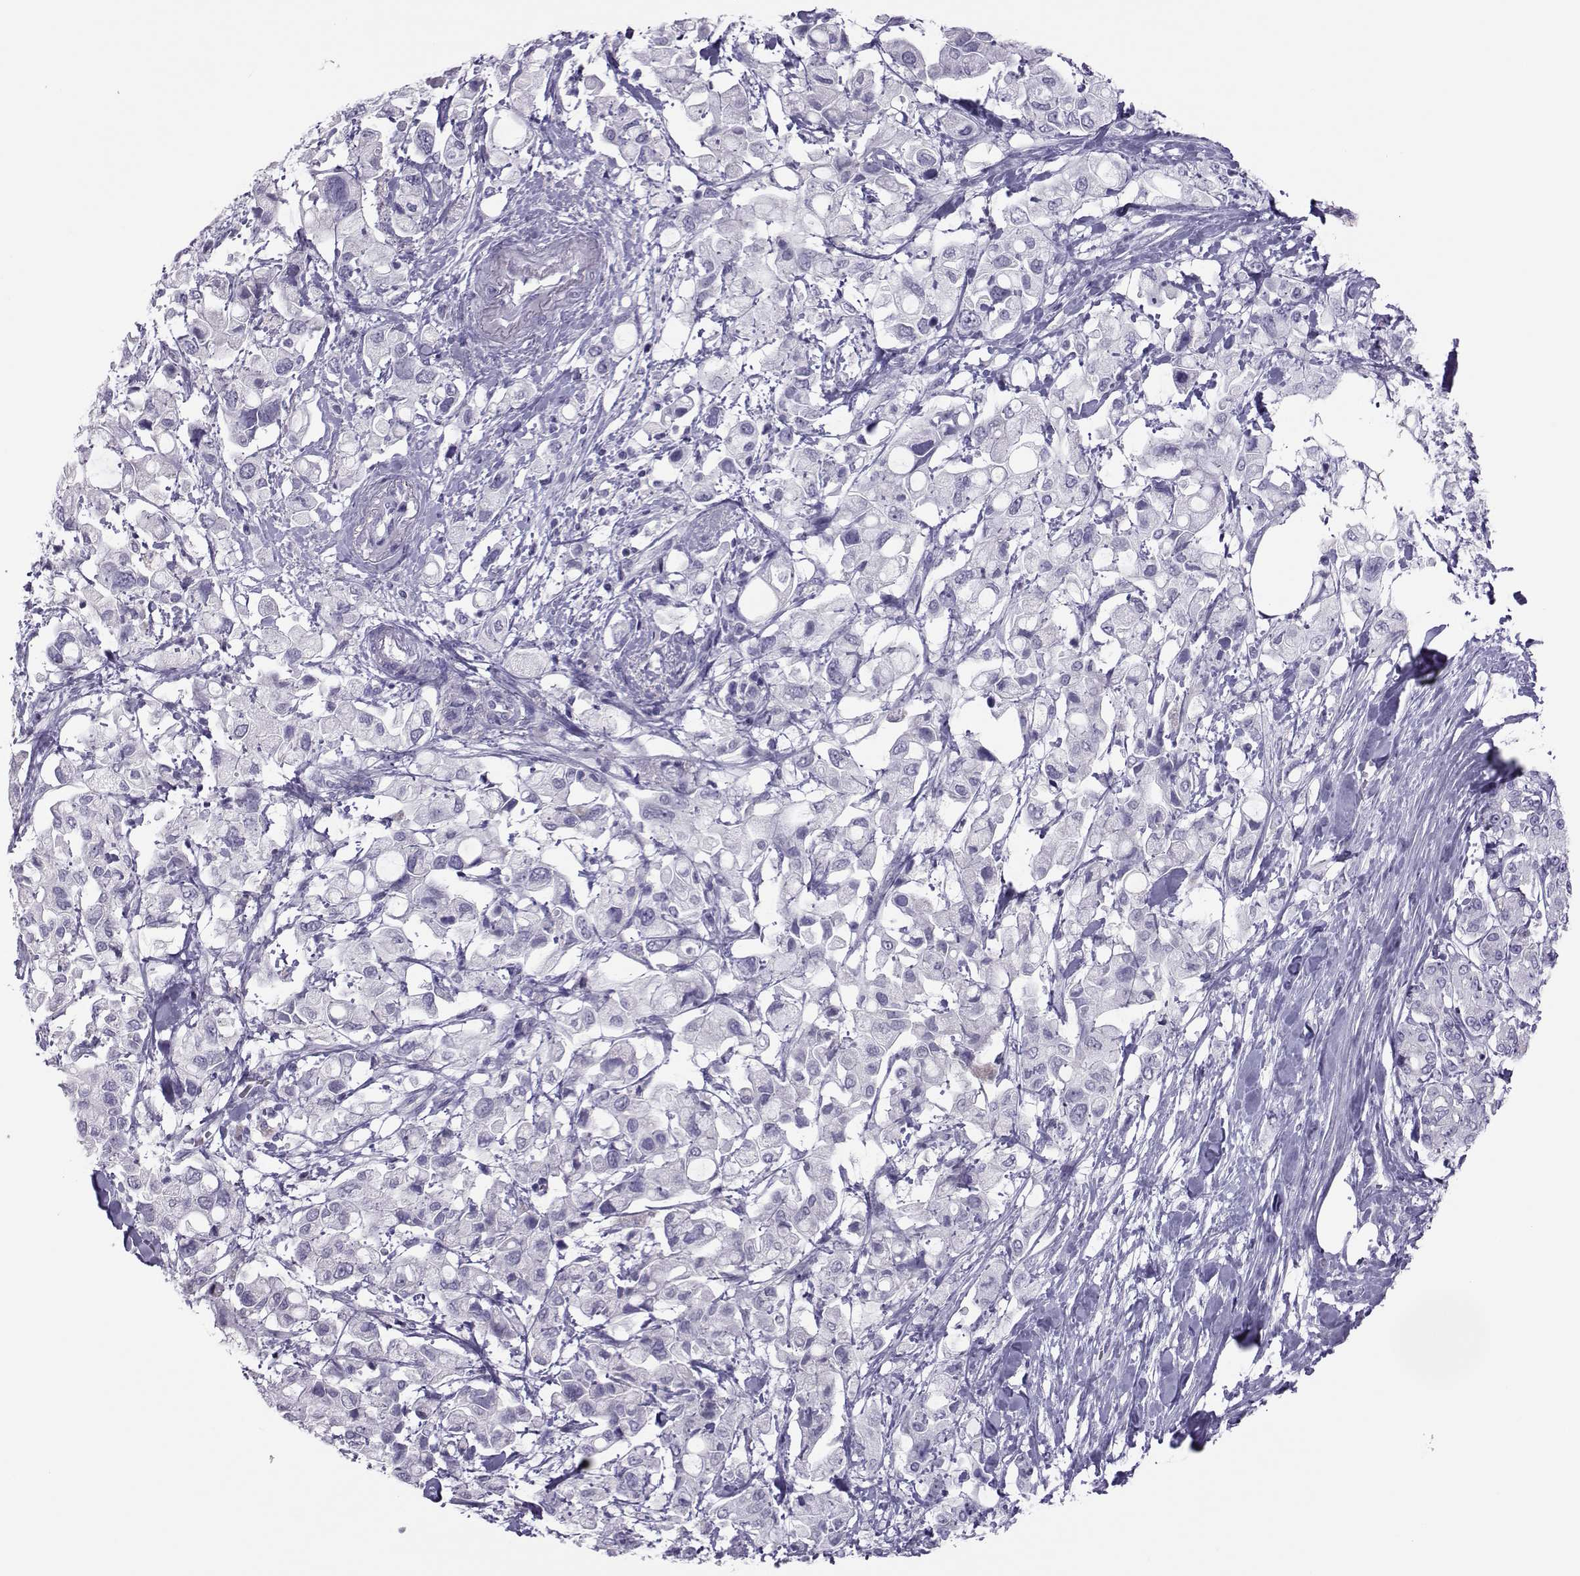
{"staining": {"intensity": "negative", "quantity": "none", "location": "none"}, "tissue": "pancreatic cancer", "cell_type": "Tumor cells", "image_type": "cancer", "snomed": [{"axis": "morphology", "description": "Adenocarcinoma, NOS"}, {"axis": "topography", "description": "Pancreas"}], "caption": "A photomicrograph of pancreatic adenocarcinoma stained for a protein demonstrates no brown staining in tumor cells.", "gene": "TRPM7", "patient": {"sex": "female", "age": 56}}